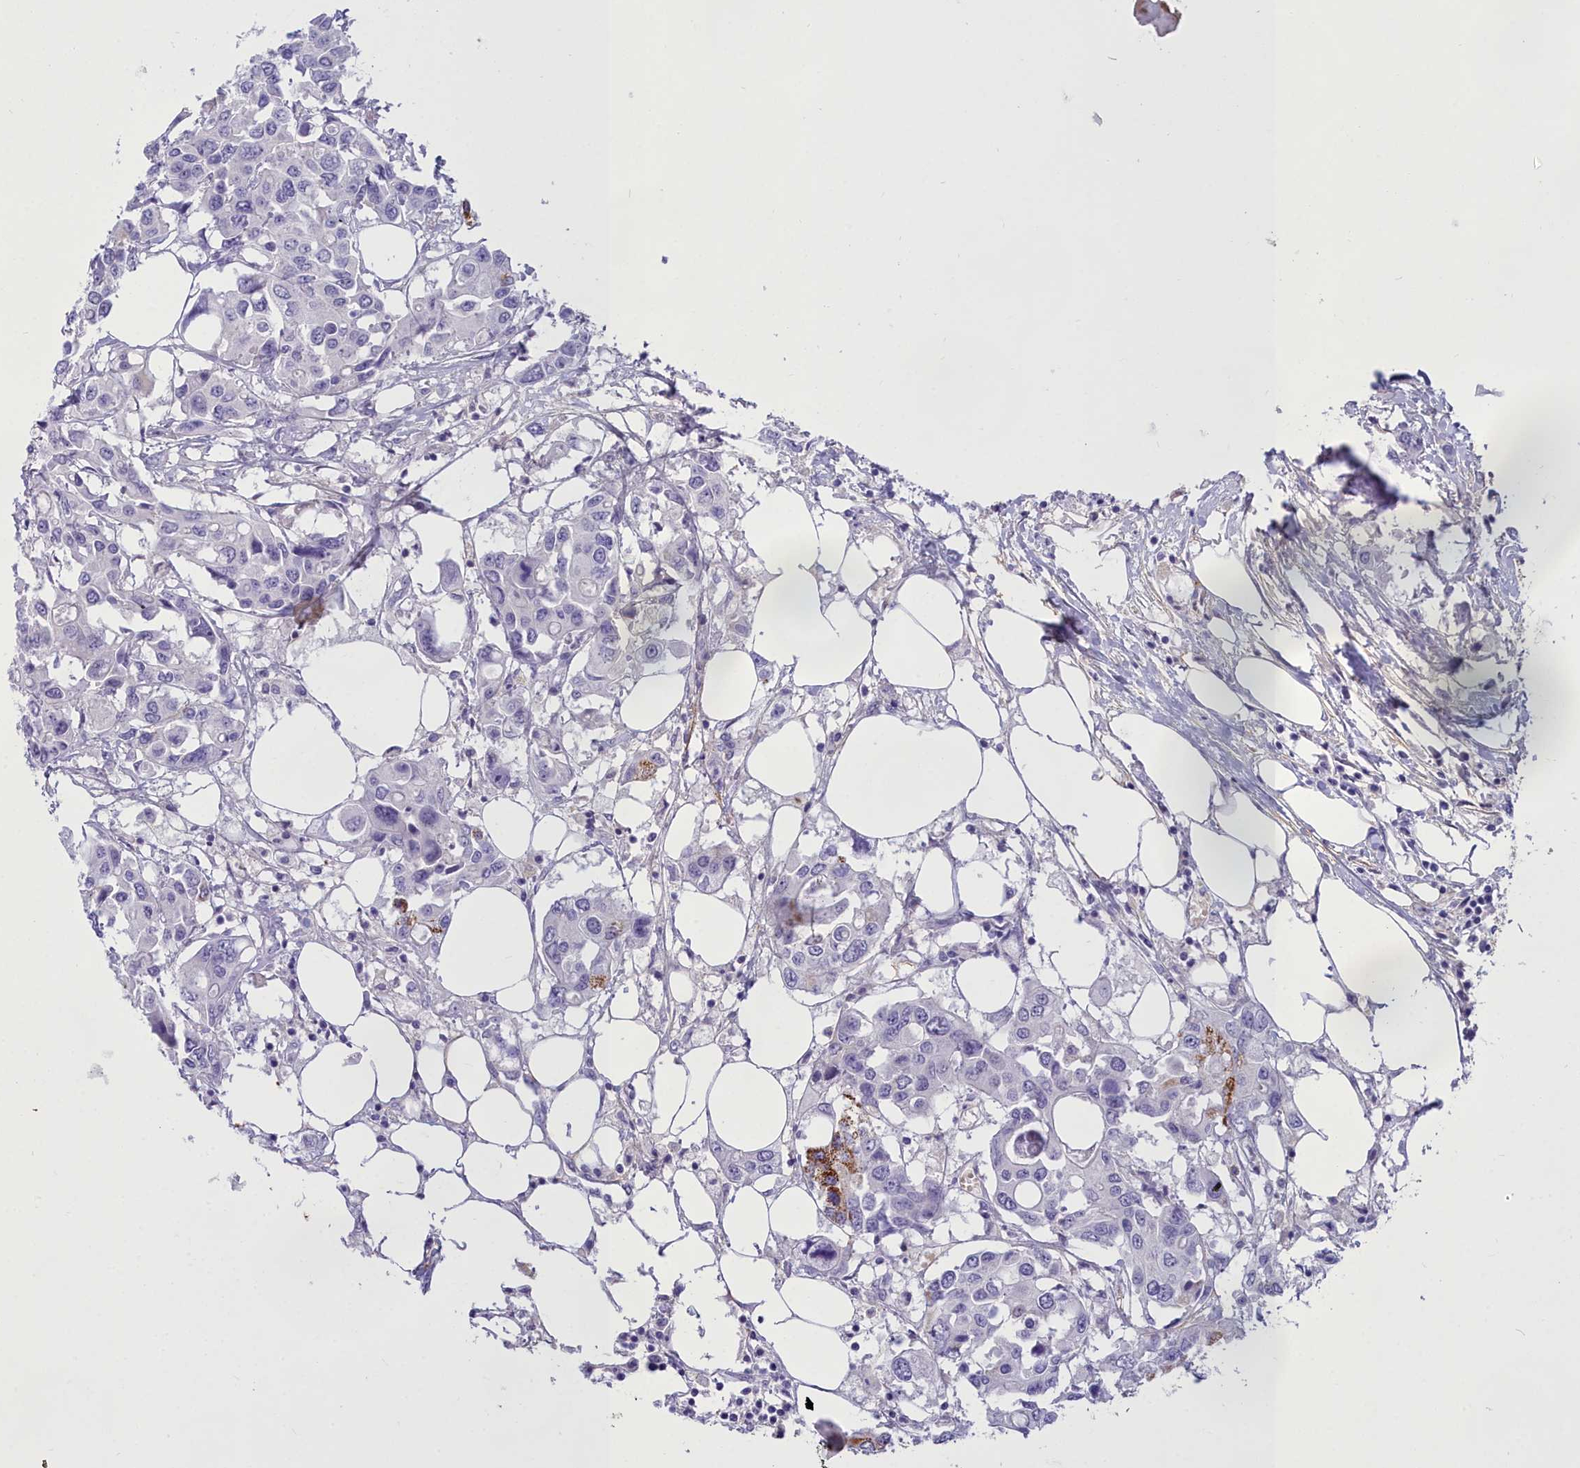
{"staining": {"intensity": "moderate", "quantity": "<25%", "location": "cytoplasmic/membranous"}, "tissue": "colorectal cancer", "cell_type": "Tumor cells", "image_type": "cancer", "snomed": [{"axis": "morphology", "description": "Adenocarcinoma, NOS"}, {"axis": "topography", "description": "Colon"}], "caption": "A micrograph showing moderate cytoplasmic/membranous positivity in about <25% of tumor cells in adenocarcinoma (colorectal), as visualized by brown immunohistochemical staining.", "gene": "OSTN", "patient": {"sex": "male", "age": 77}}